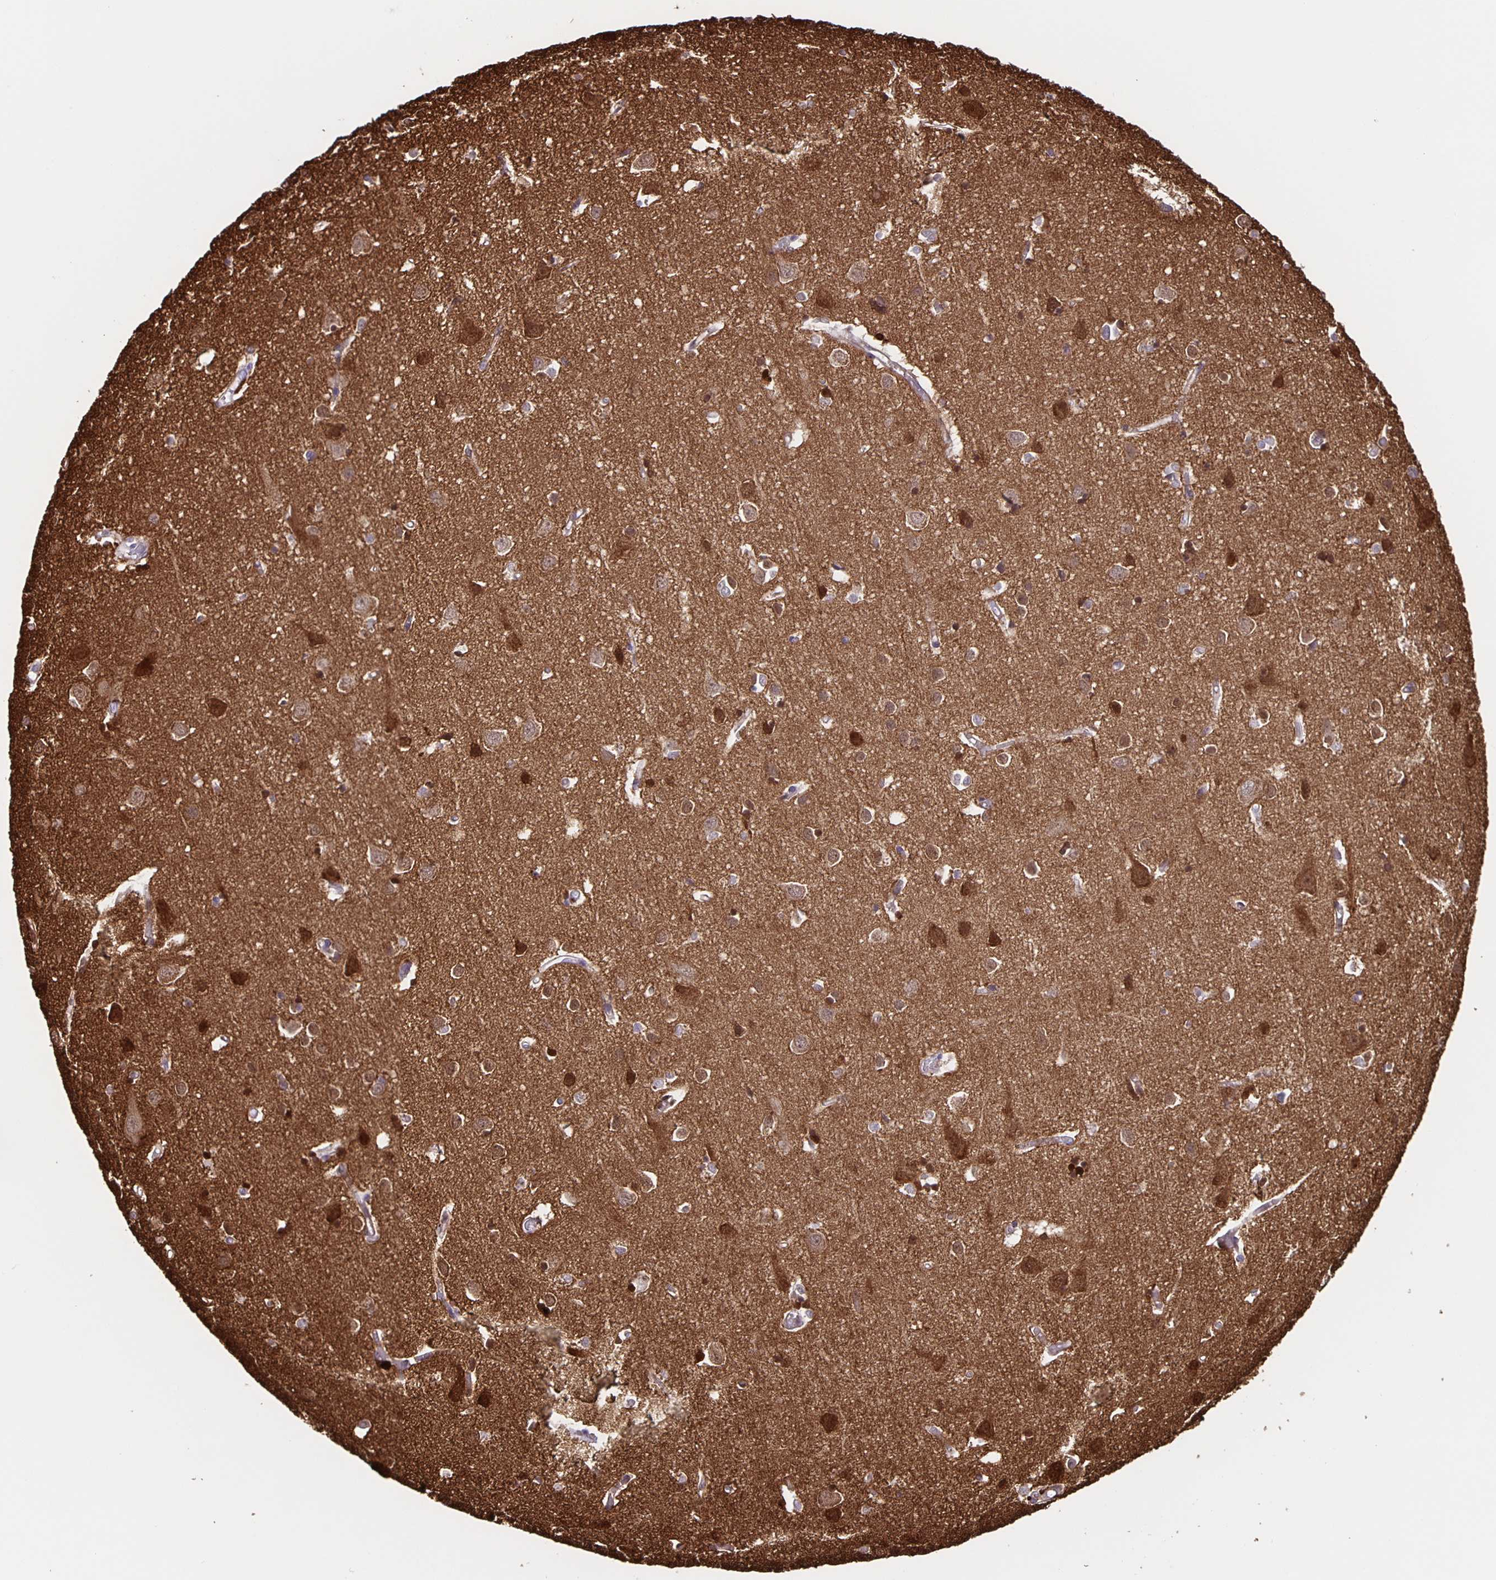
{"staining": {"intensity": "negative", "quantity": "none", "location": "none"}, "tissue": "cerebral cortex", "cell_type": "Endothelial cells", "image_type": "normal", "snomed": [{"axis": "morphology", "description": "Normal tissue, NOS"}, {"axis": "topography", "description": "Cerebral cortex"}], "caption": "A high-resolution micrograph shows IHC staining of unremarkable cerebral cortex, which reveals no significant staining in endothelial cells.", "gene": "TPPP", "patient": {"sex": "male", "age": 70}}